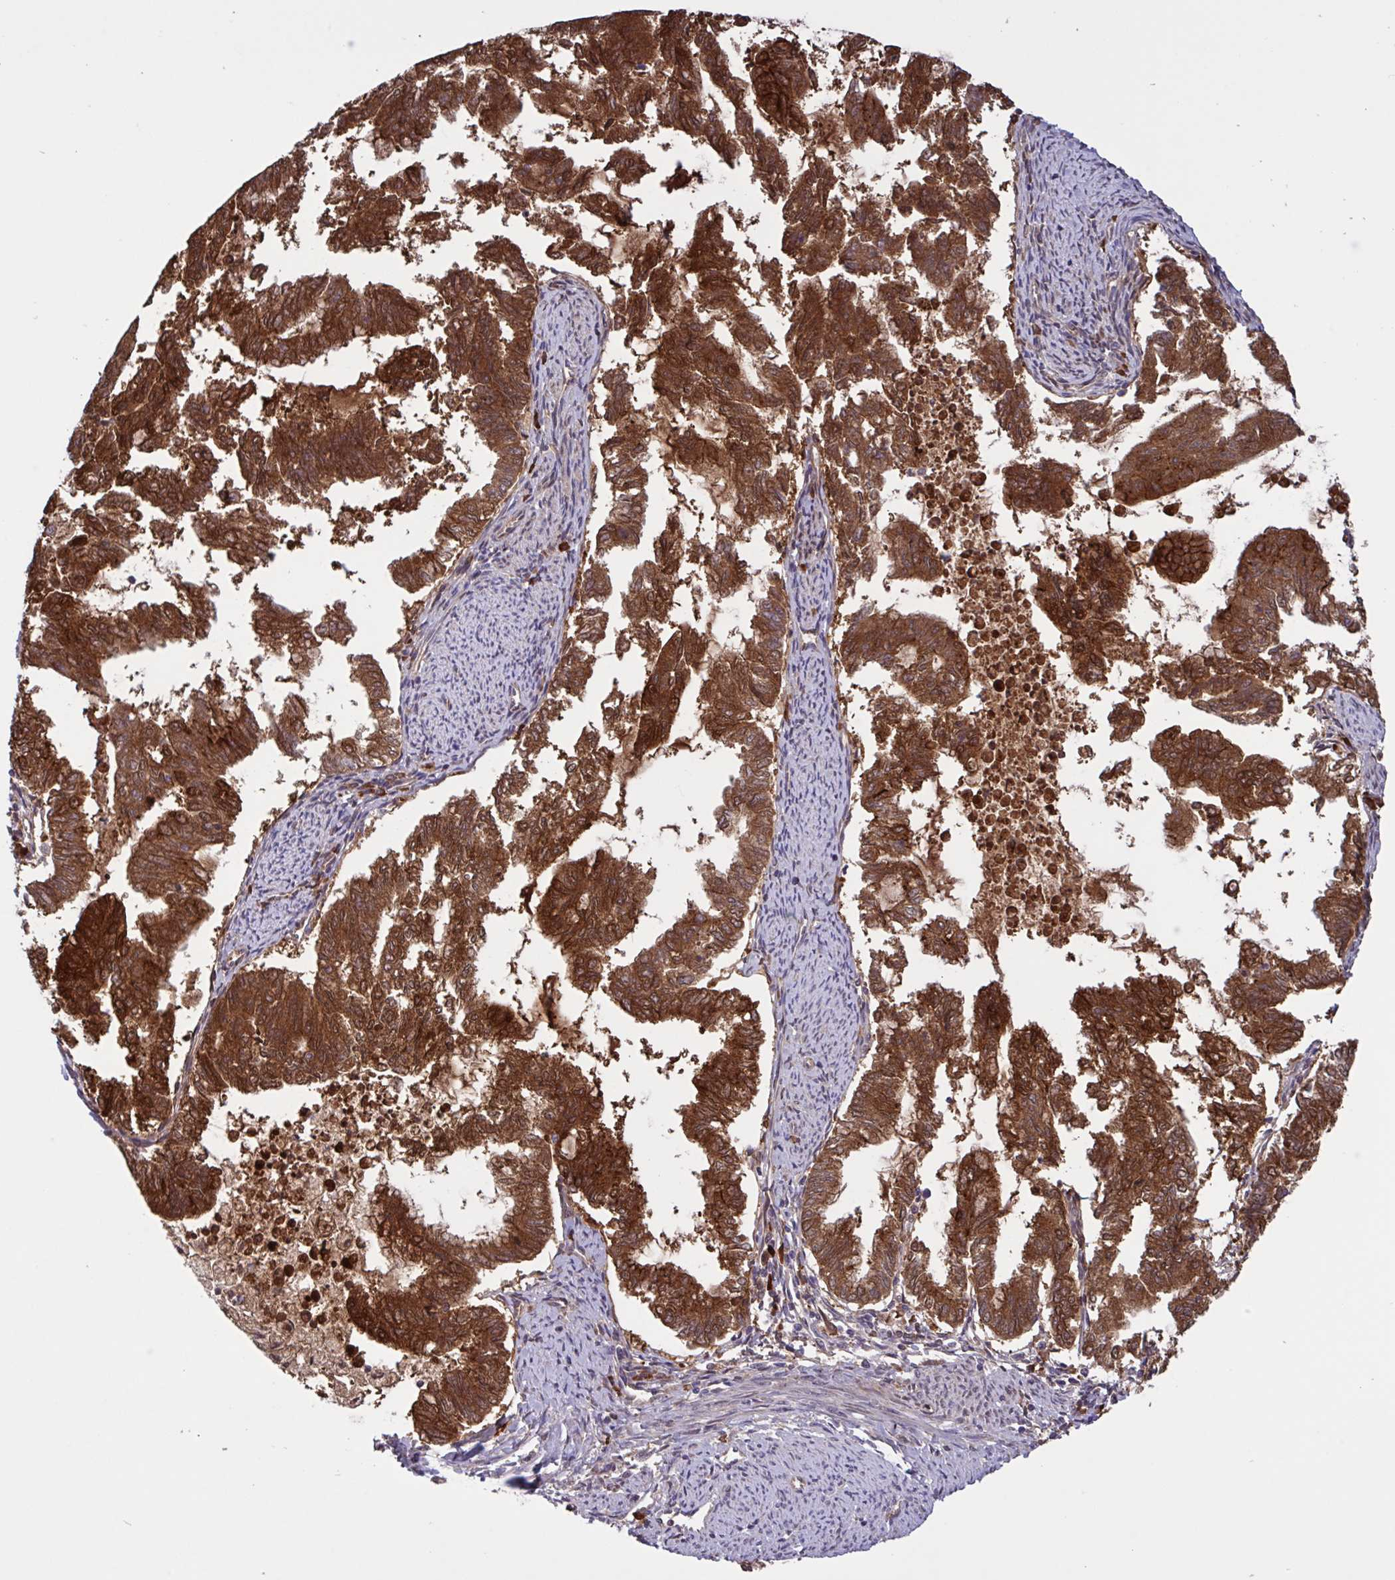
{"staining": {"intensity": "strong", "quantity": ">75%", "location": "cytoplasmic/membranous"}, "tissue": "endometrial cancer", "cell_type": "Tumor cells", "image_type": "cancer", "snomed": [{"axis": "morphology", "description": "Adenocarcinoma, NOS"}, {"axis": "topography", "description": "Endometrium"}], "caption": "Endometrial adenocarcinoma tissue exhibits strong cytoplasmic/membranous staining in approximately >75% of tumor cells, visualized by immunohistochemistry.", "gene": "INTS10", "patient": {"sex": "female", "age": 79}}